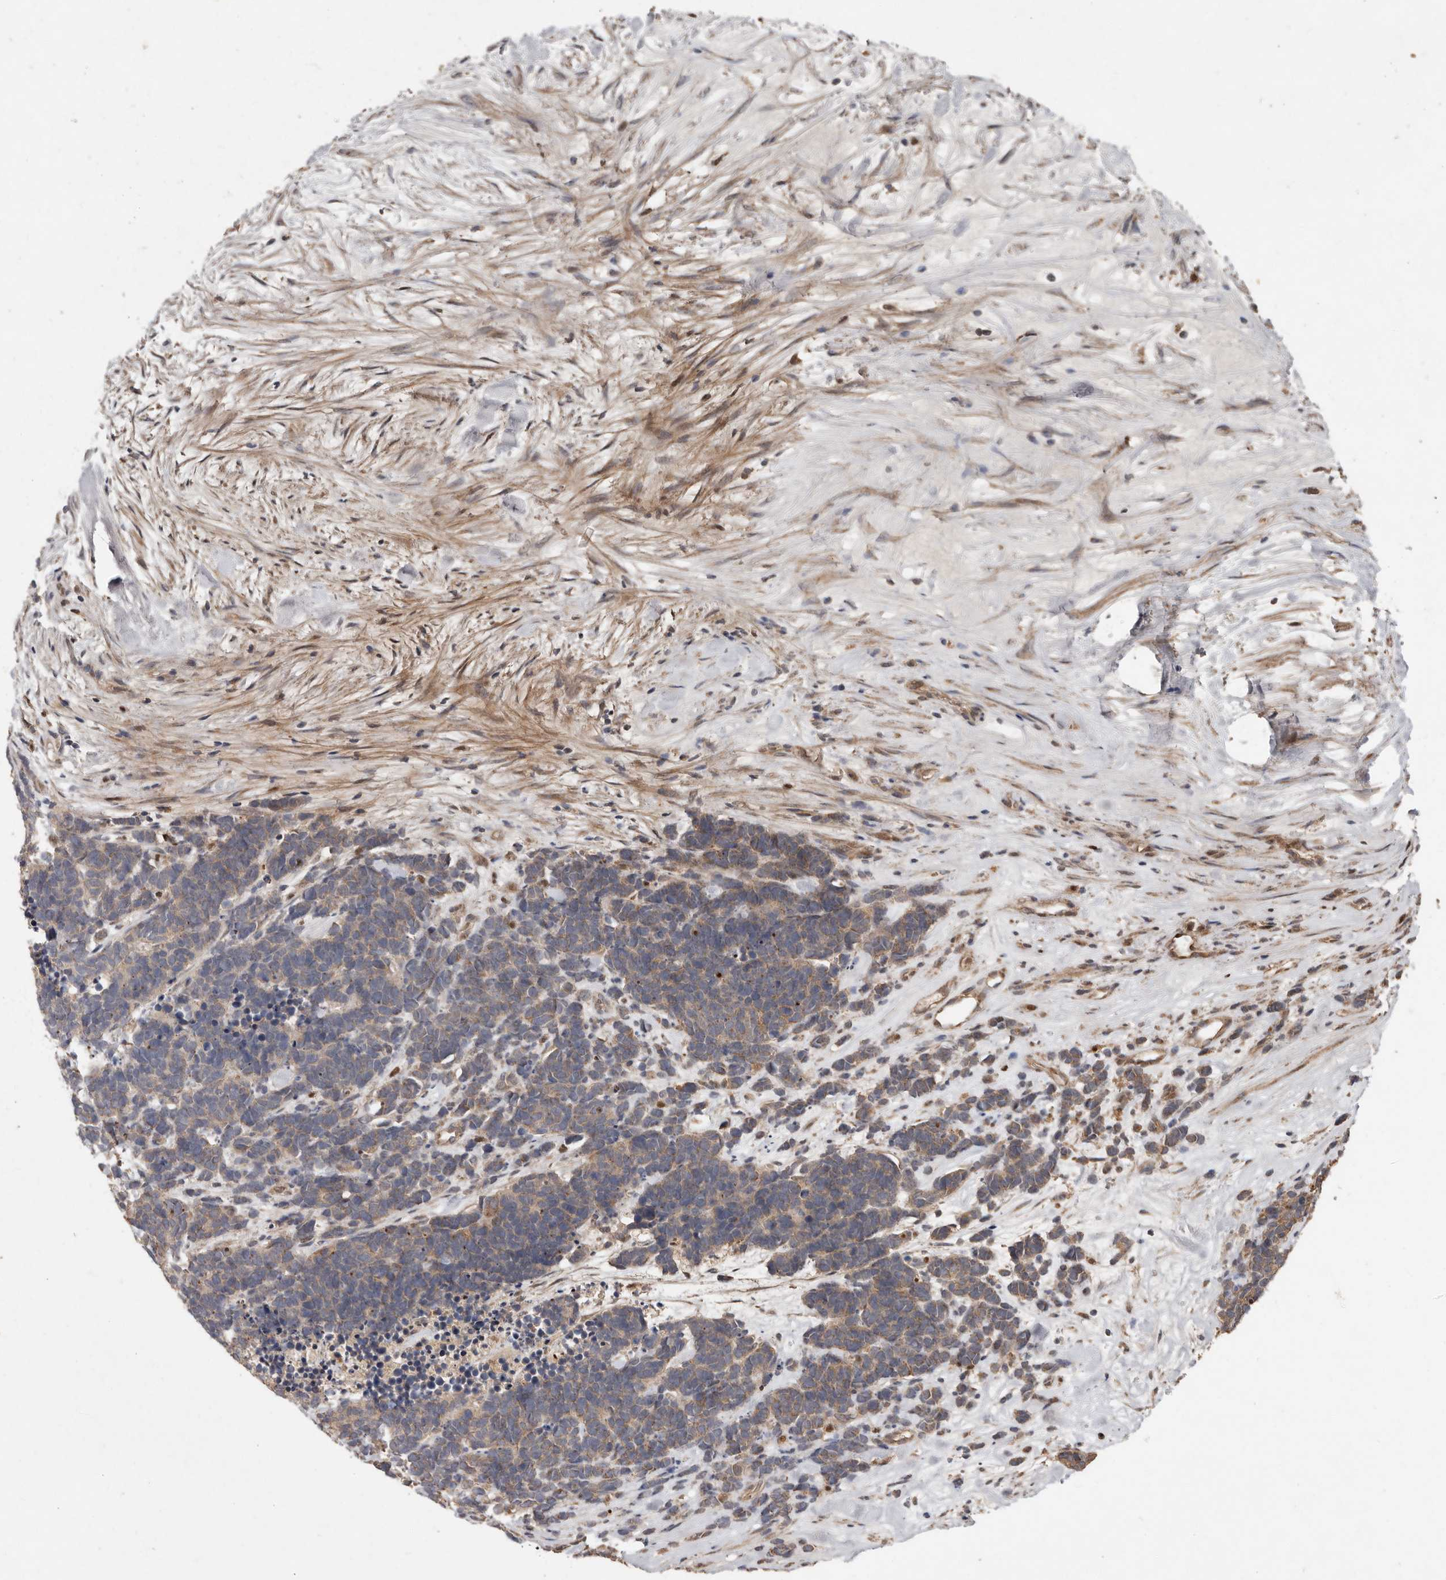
{"staining": {"intensity": "weak", "quantity": "25%-75%", "location": "cytoplasmic/membranous"}, "tissue": "carcinoid", "cell_type": "Tumor cells", "image_type": "cancer", "snomed": [{"axis": "morphology", "description": "Carcinoma, NOS"}, {"axis": "morphology", "description": "Carcinoid, malignant, NOS"}, {"axis": "topography", "description": "Urinary bladder"}], "caption": "Immunohistochemistry of malignant carcinoid displays low levels of weak cytoplasmic/membranous expression in about 25%-75% of tumor cells.", "gene": "KIF26B", "patient": {"sex": "male", "age": 57}}